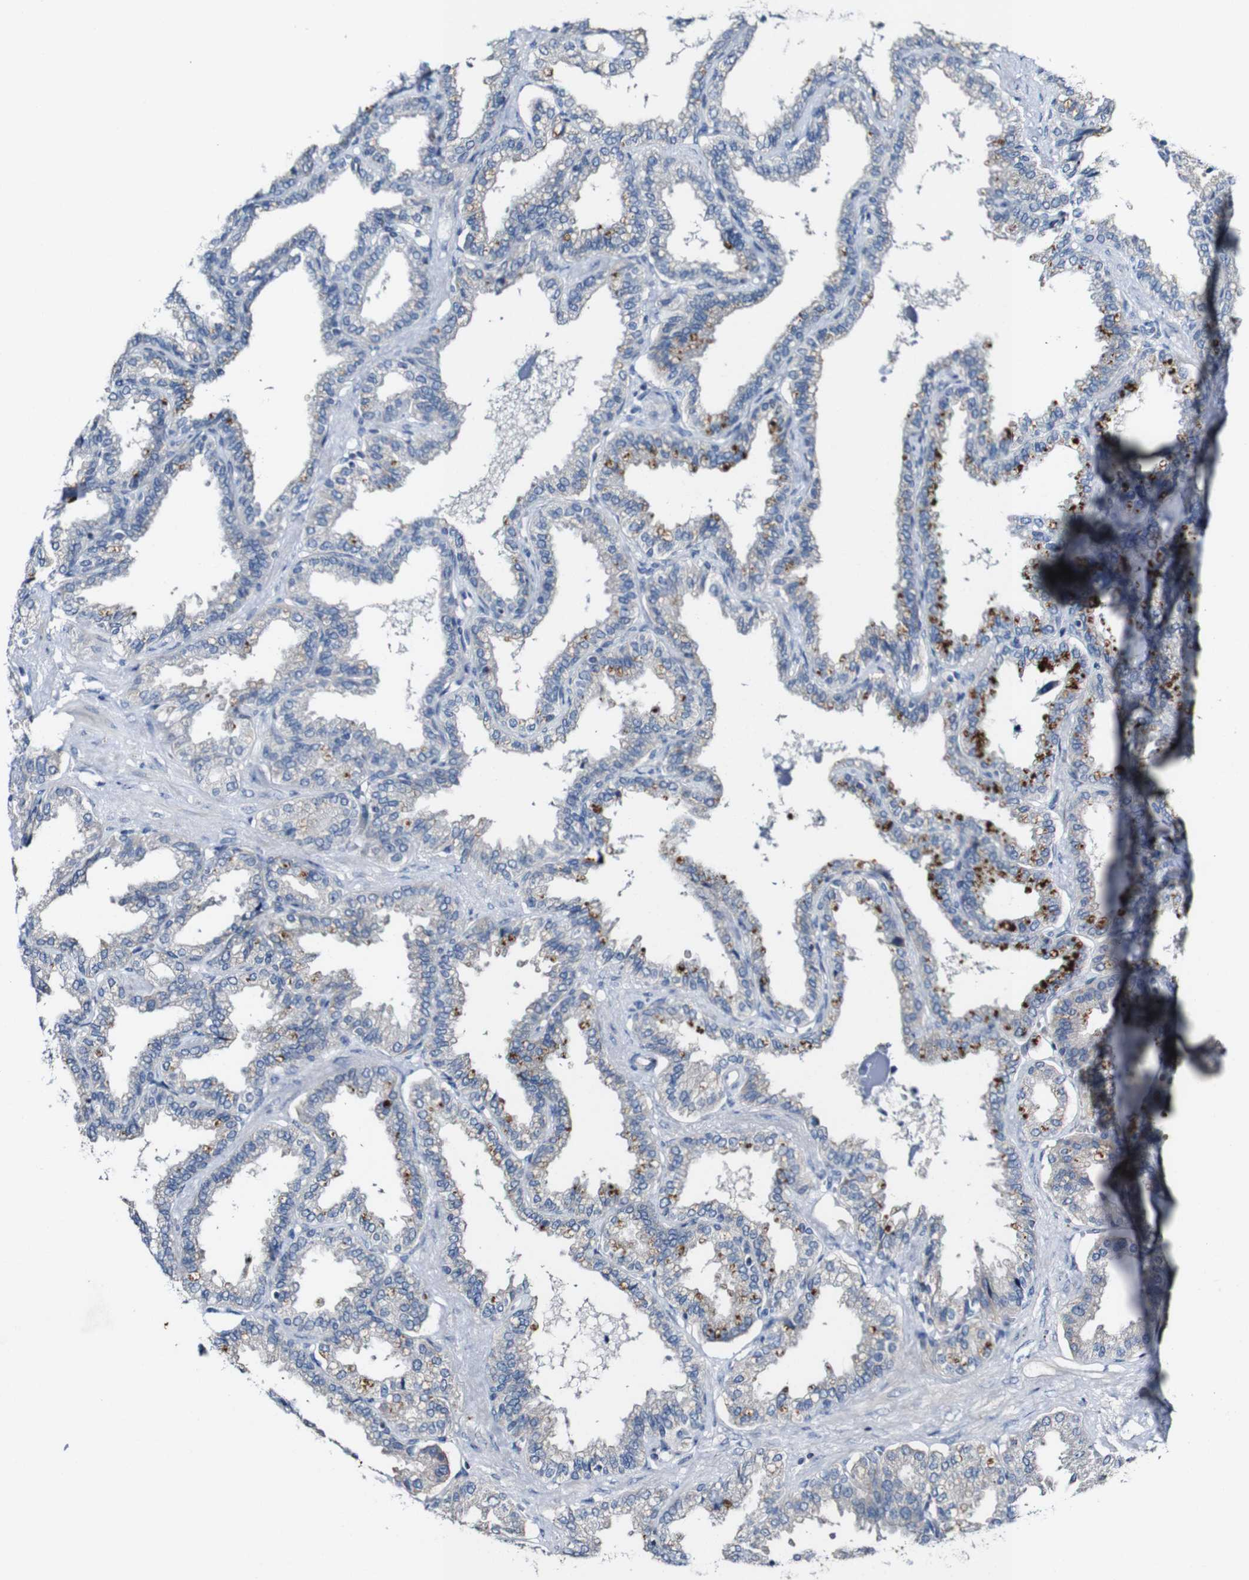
{"staining": {"intensity": "strong", "quantity": "<25%", "location": "cytoplasmic/membranous"}, "tissue": "seminal vesicle", "cell_type": "Glandular cells", "image_type": "normal", "snomed": [{"axis": "morphology", "description": "Normal tissue, NOS"}, {"axis": "topography", "description": "Seminal veicle"}], "caption": "About <25% of glandular cells in unremarkable seminal vesicle display strong cytoplasmic/membranous protein expression as visualized by brown immunohistochemical staining.", "gene": "GRAMD1A", "patient": {"sex": "male", "age": 46}}